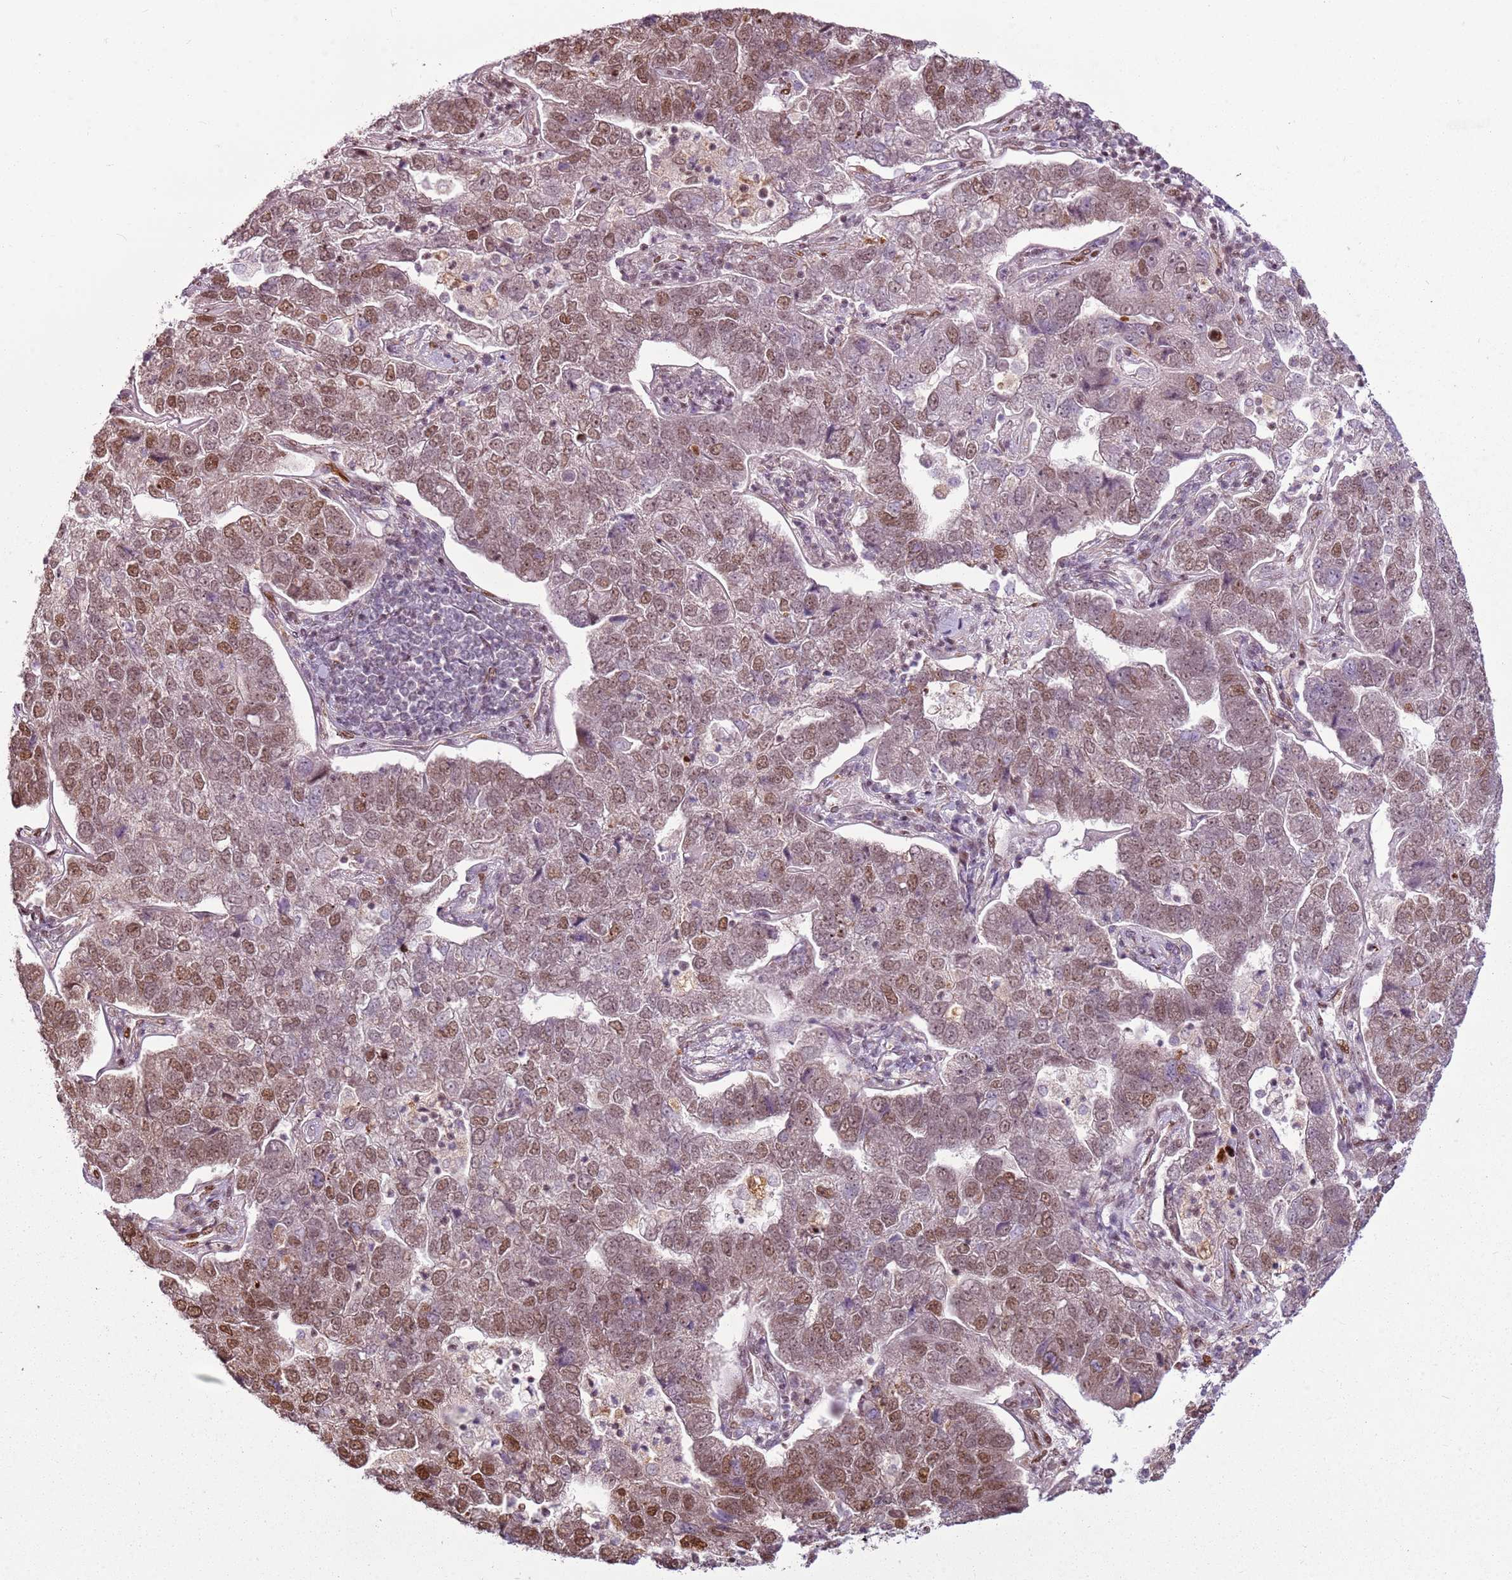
{"staining": {"intensity": "moderate", "quantity": "<25%", "location": "nuclear"}, "tissue": "pancreatic cancer", "cell_type": "Tumor cells", "image_type": "cancer", "snomed": [{"axis": "morphology", "description": "Adenocarcinoma, NOS"}, {"axis": "topography", "description": "Pancreas"}], "caption": "Adenocarcinoma (pancreatic) stained with immunohistochemistry (IHC) shows moderate nuclear expression in about <25% of tumor cells.", "gene": "PCTP", "patient": {"sex": "female", "age": 61}}